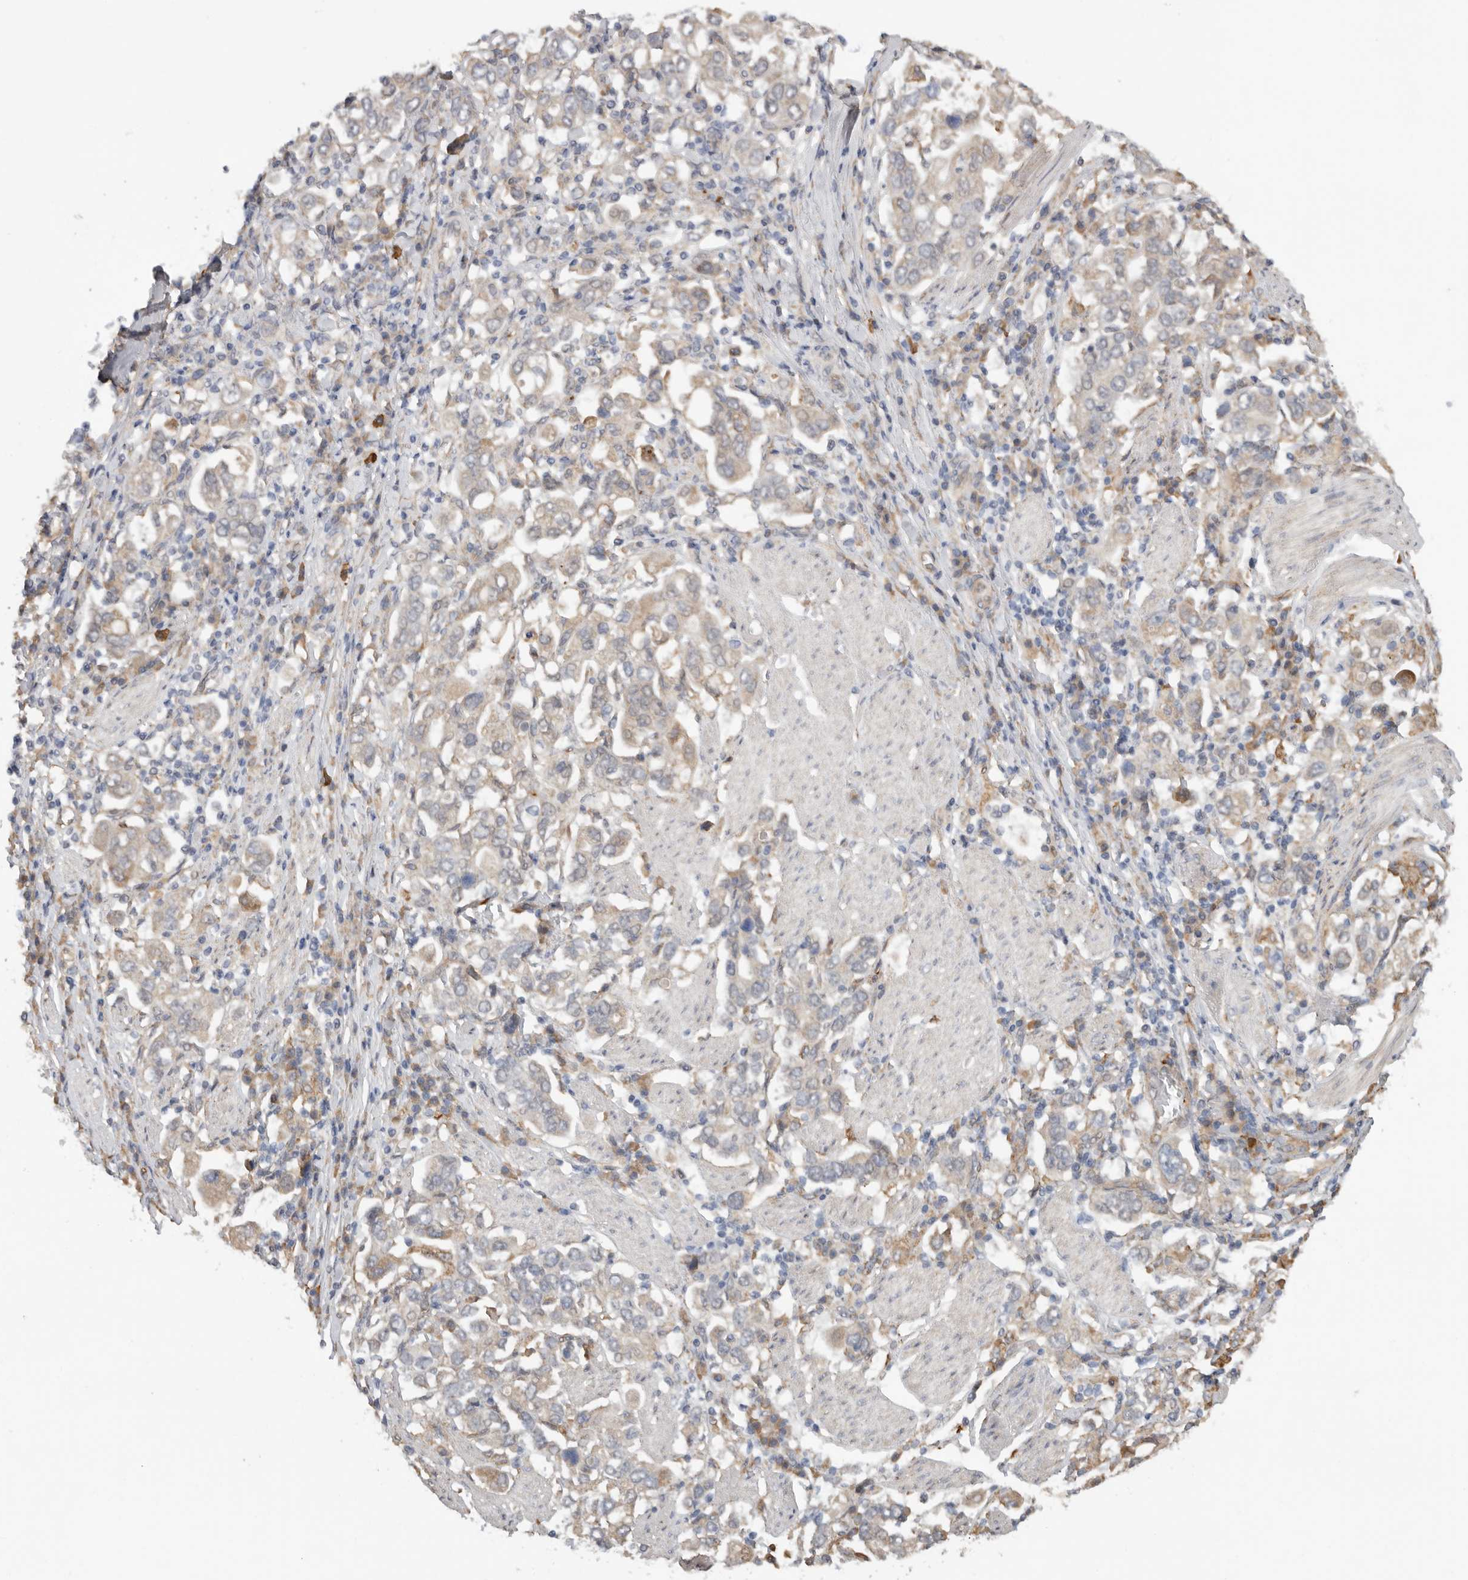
{"staining": {"intensity": "weak", "quantity": ">75%", "location": "cytoplasmic/membranous"}, "tissue": "stomach cancer", "cell_type": "Tumor cells", "image_type": "cancer", "snomed": [{"axis": "morphology", "description": "Adenocarcinoma, NOS"}, {"axis": "topography", "description": "Stomach, upper"}], "caption": "Tumor cells demonstrate low levels of weak cytoplasmic/membranous expression in approximately >75% of cells in human adenocarcinoma (stomach).", "gene": "CDC42BPB", "patient": {"sex": "male", "age": 62}}